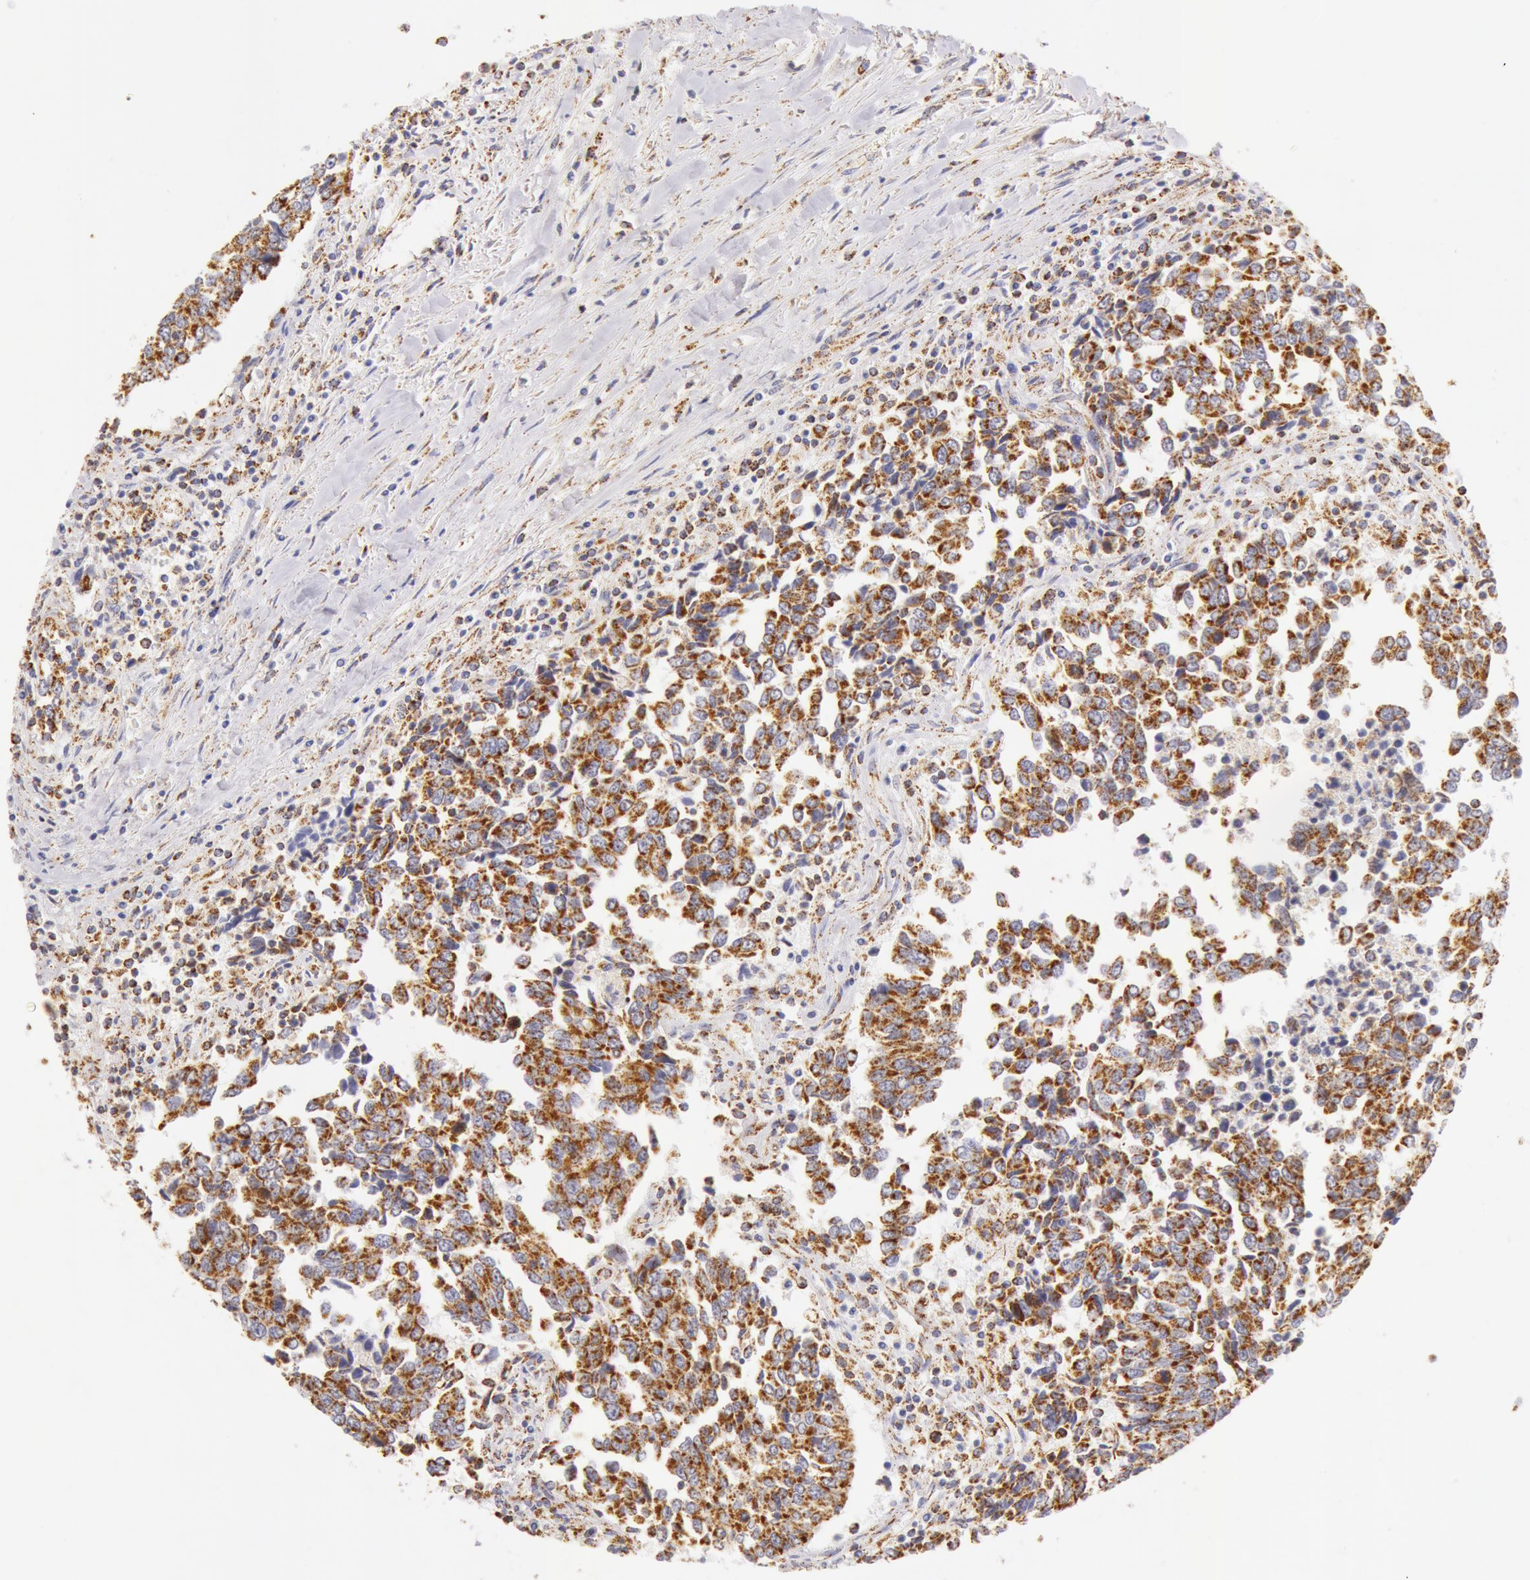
{"staining": {"intensity": "moderate", "quantity": ">75%", "location": "cytoplasmic/membranous"}, "tissue": "urothelial cancer", "cell_type": "Tumor cells", "image_type": "cancer", "snomed": [{"axis": "morphology", "description": "Urothelial carcinoma, High grade"}, {"axis": "topography", "description": "Urinary bladder"}], "caption": "High-grade urothelial carcinoma stained with immunohistochemistry shows moderate cytoplasmic/membranous staining in about >75% of tumor cells. The protein of interest is shown in brown color, while the nuclei are stained blue.", "gene": "ATP5F1B", "patient": {"sex": "male", "age": 86}}